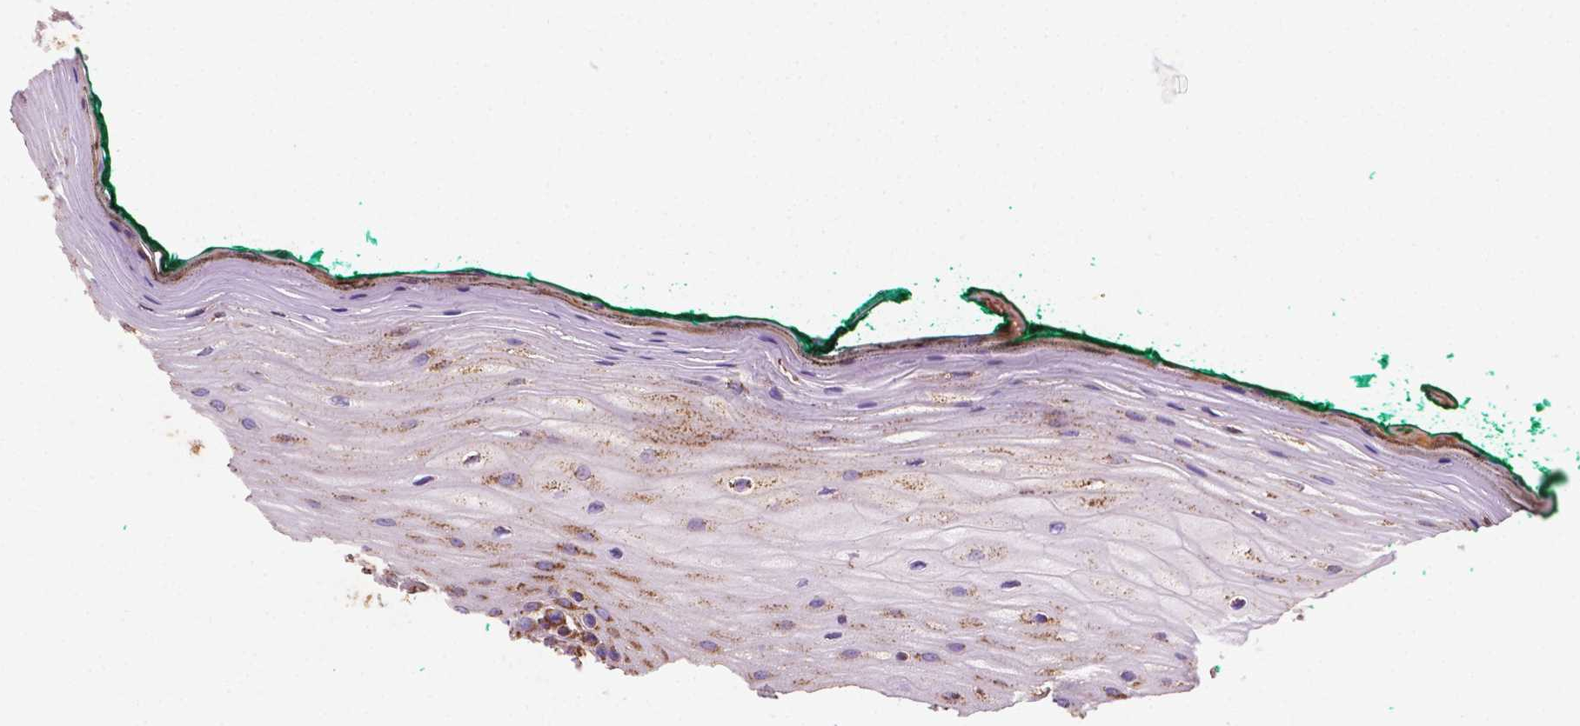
{"staining": {"intensity": "moderate", "quantity": ">75%", "location": "cytoplasmic/membranous"}, "tissue": "oral mucosa", "cell_type": "Squamous epithelial cells", "image_type": "normal", "snomed": [{"axis": "morphology", "description": "Normal tissue, NOS"}, {"axis": "topography", "description": "Oral tissue"}], "caption": "High-power microscopy captured an IHC photomicrograph of unremarkable oral mucosa, revealing moderate cytoplasmic/membranous positivity in about >75% of squamous epithelial cells.", "gene": "HSPD1", "patient": {"sex": "female", "age": 83}}